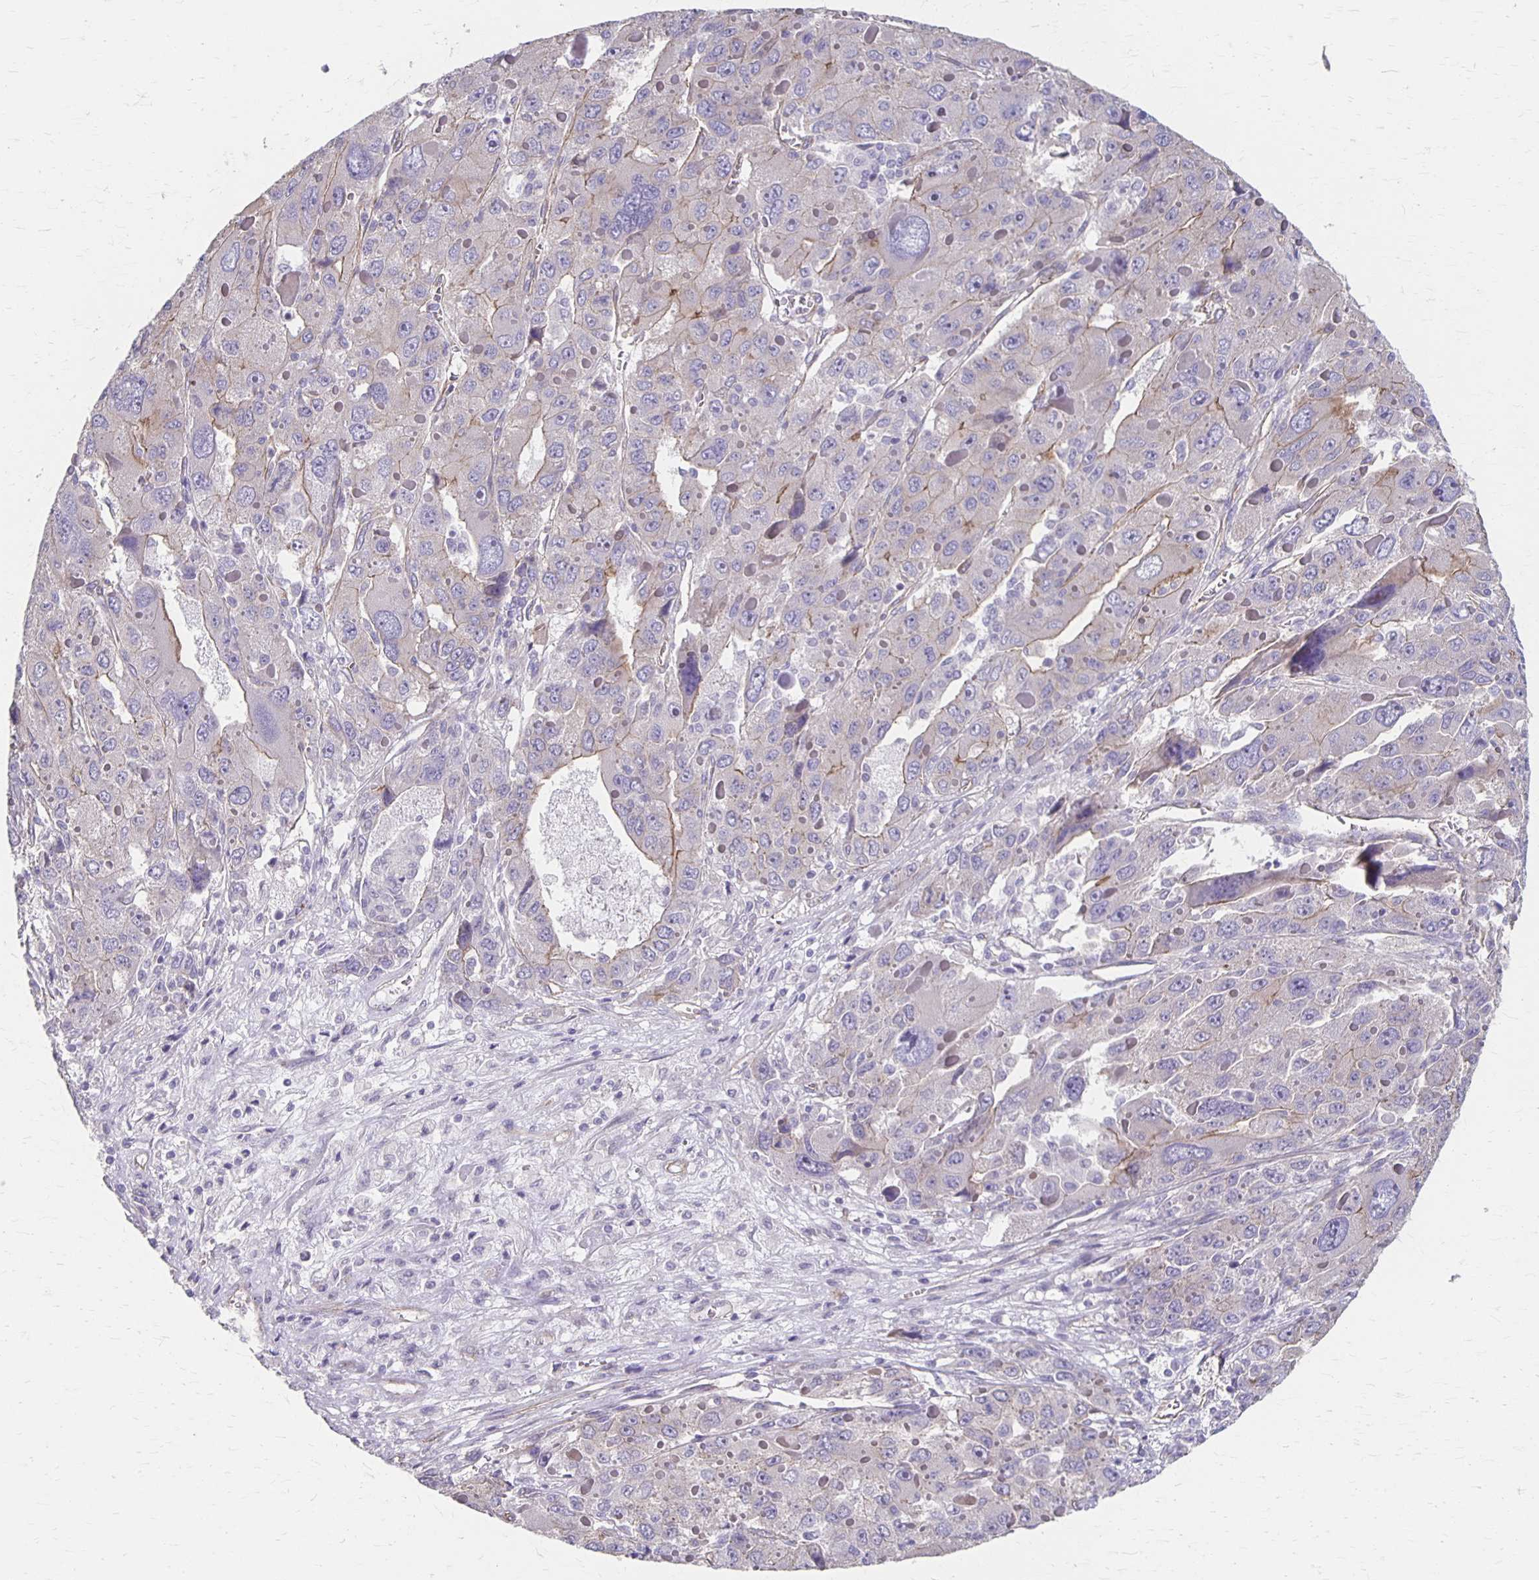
{"staining": {"intensity": "weak", "quantity": "<25%", "location": "cytoplasmic/membranous"}, "tissue": "liver cancer", "cell_type": "Tumor cells", "image_type": "cancer", "snomed": [{"axis": "morphology", "description": "Carcinoma, Hepatocellular, NOS"}, {"axis": "topography", "description": "Liver"}], "caption": "There is no significant expression in tumor cells of liver cancer.", "gene": "PPP1R3E", "patient": {"sex": "female", "age": 41}}